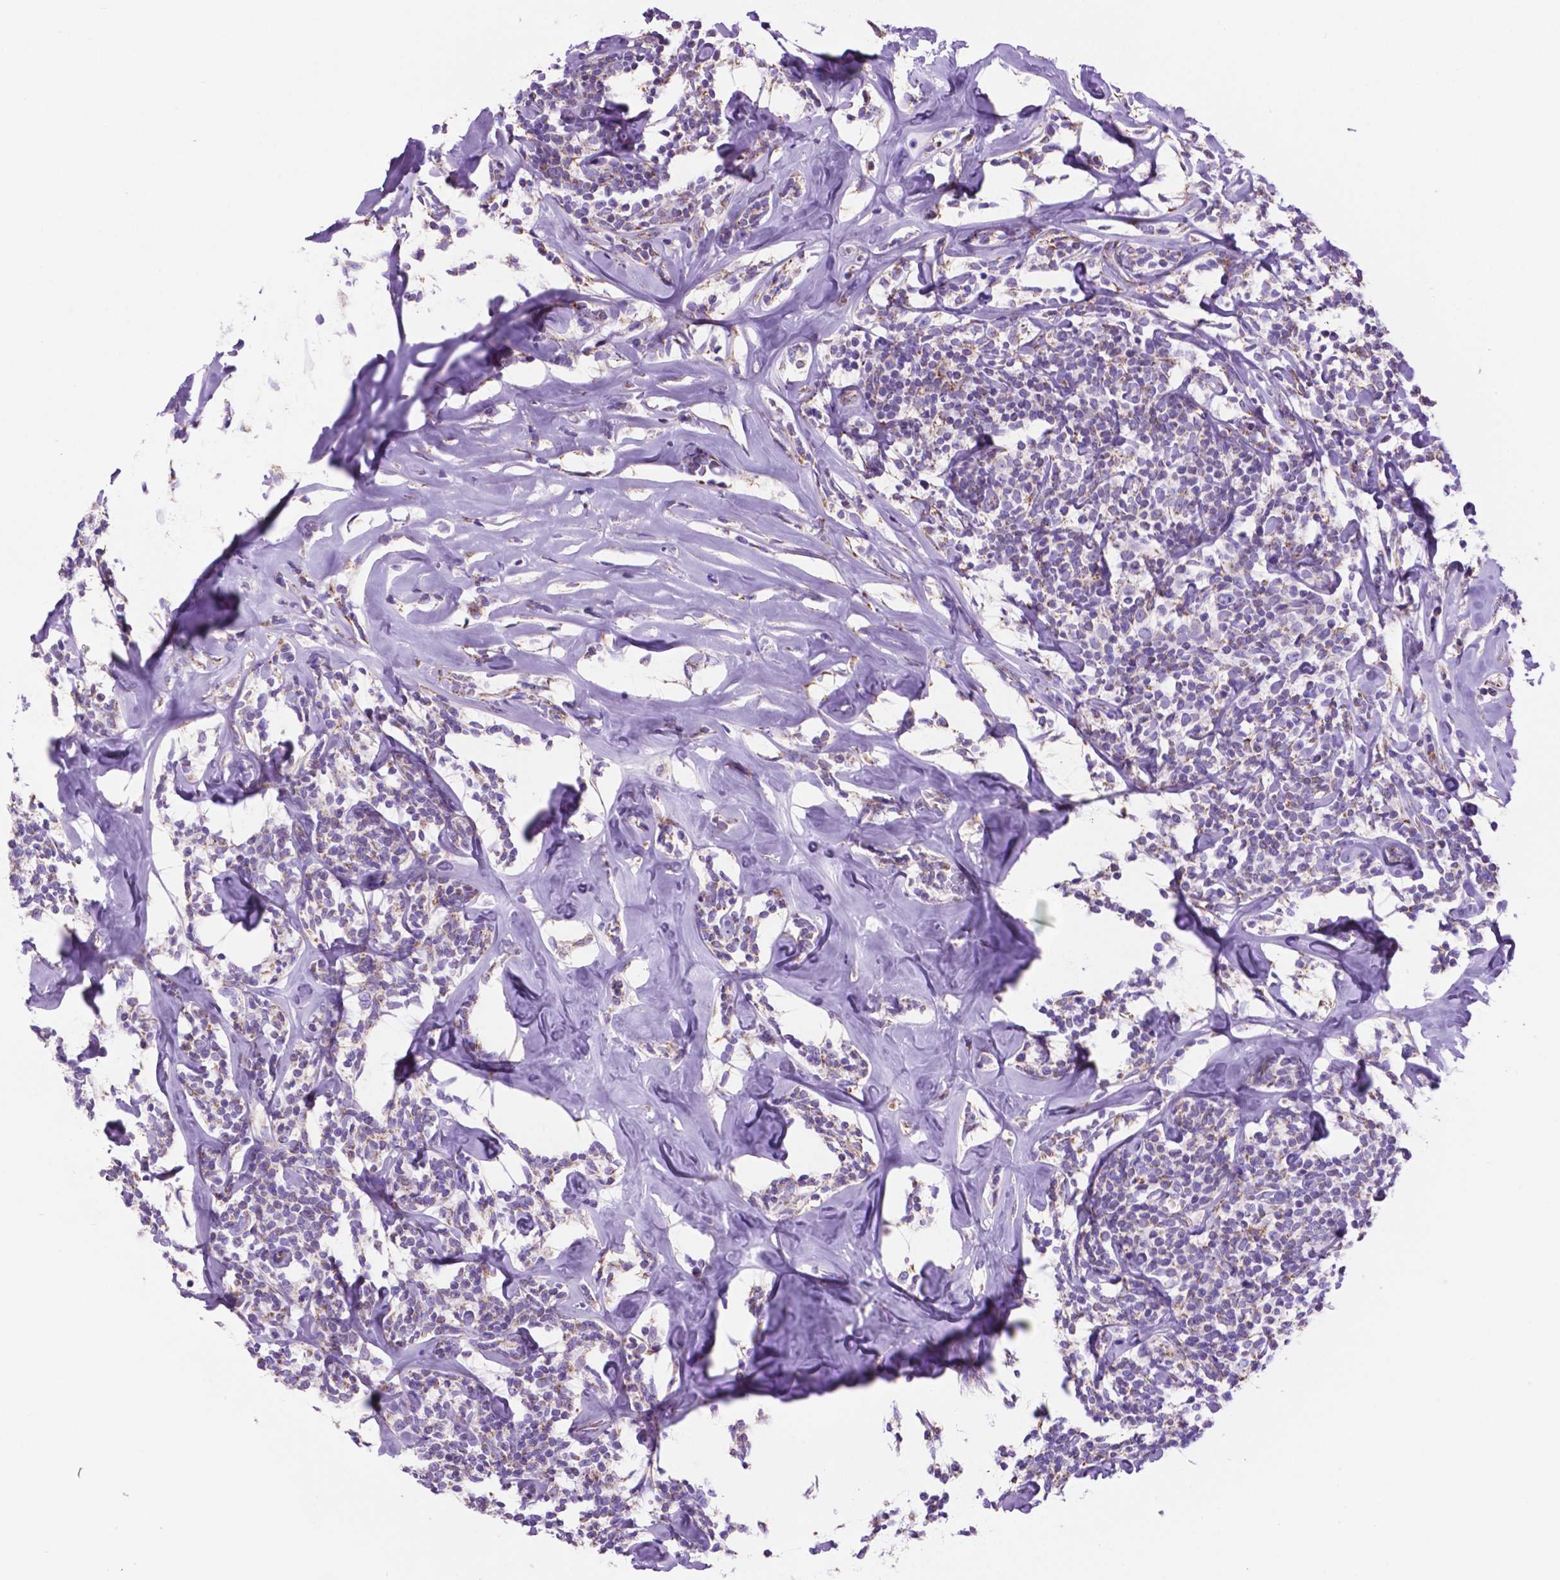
{"staining": {"intensity": "negative", "quantity": "none", "location": "none"}, "tissue": "lymphoma", "cell_type": "Tumor cells", "image_type": "cancer", "snomed": [{"axis": "morphology", "description": "Malignant lymphoma, non-Hodgkin's type, Low grade"}, {"axis": "topography", "description": "Lymph node"}], "caption": "Tumor cells are negative for brown protein staining in lymphoma.", "gene": "TMEM121B", "patient": {"sex": "female", "age": 56}}